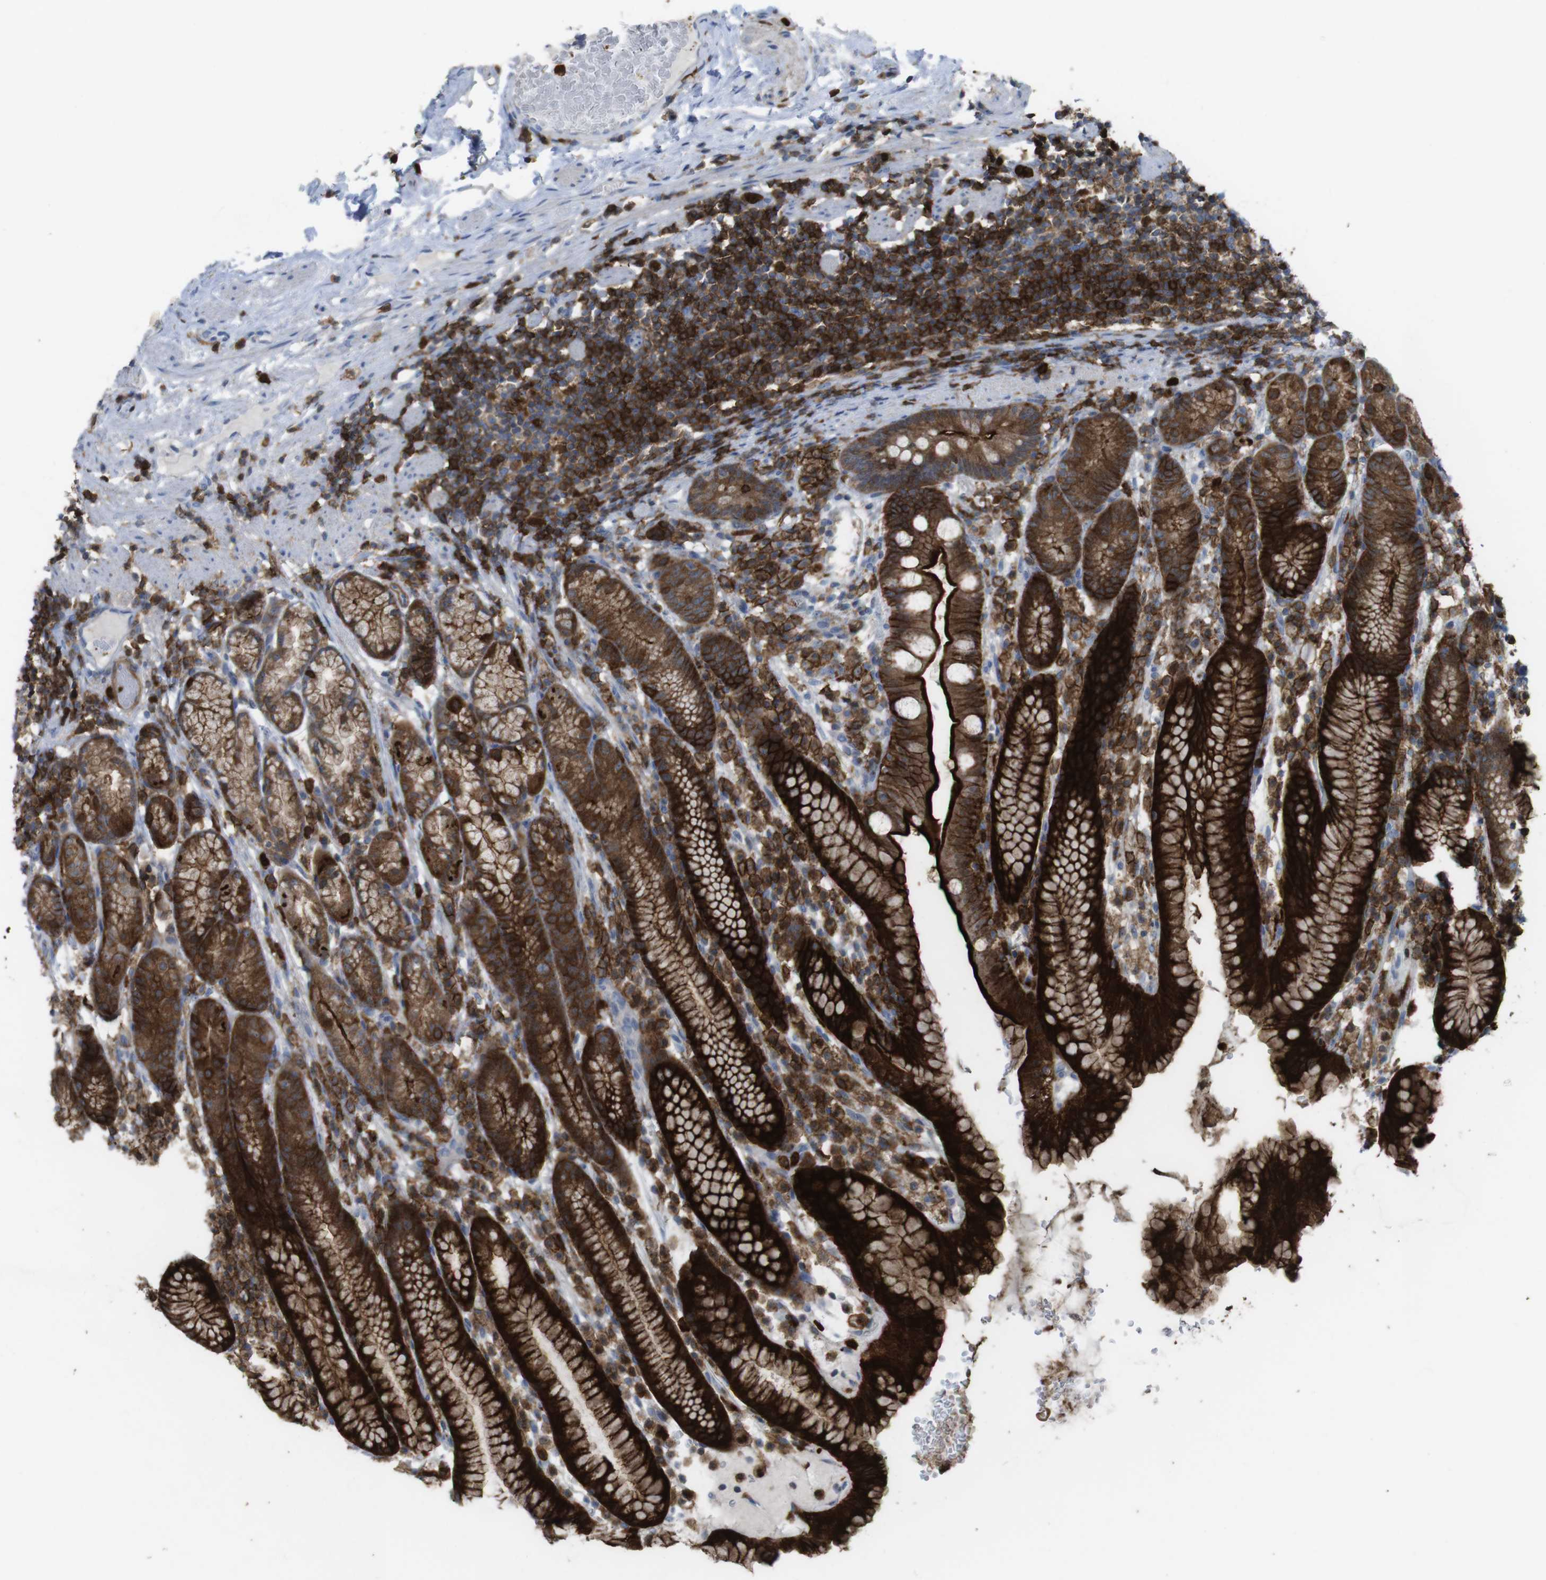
{"staining": {"intensity": "strong", "quantity": ">75%", "location": "cytoplasmic/membranous"}, "tissue": "stomach", "cell_type": "Glandular cells", "image_type": "normal", "snomed": [{"axis": "morphology", "description": "Normal tissue, NOS"}, {"axis": "topography", "description": "Stomach, lower"}], "caption": "IHC of benign human stomach demonstrates high levels of strong cytoplasmic/membranous expression in about >75% of glandular cells. The staining is performed using DAB brown chromogen to label protein expression. The nuclei are counter-stained blue using hematoxylin.", "gene": "PRKCD", "patient": {"sex": "male", "age": 52}}